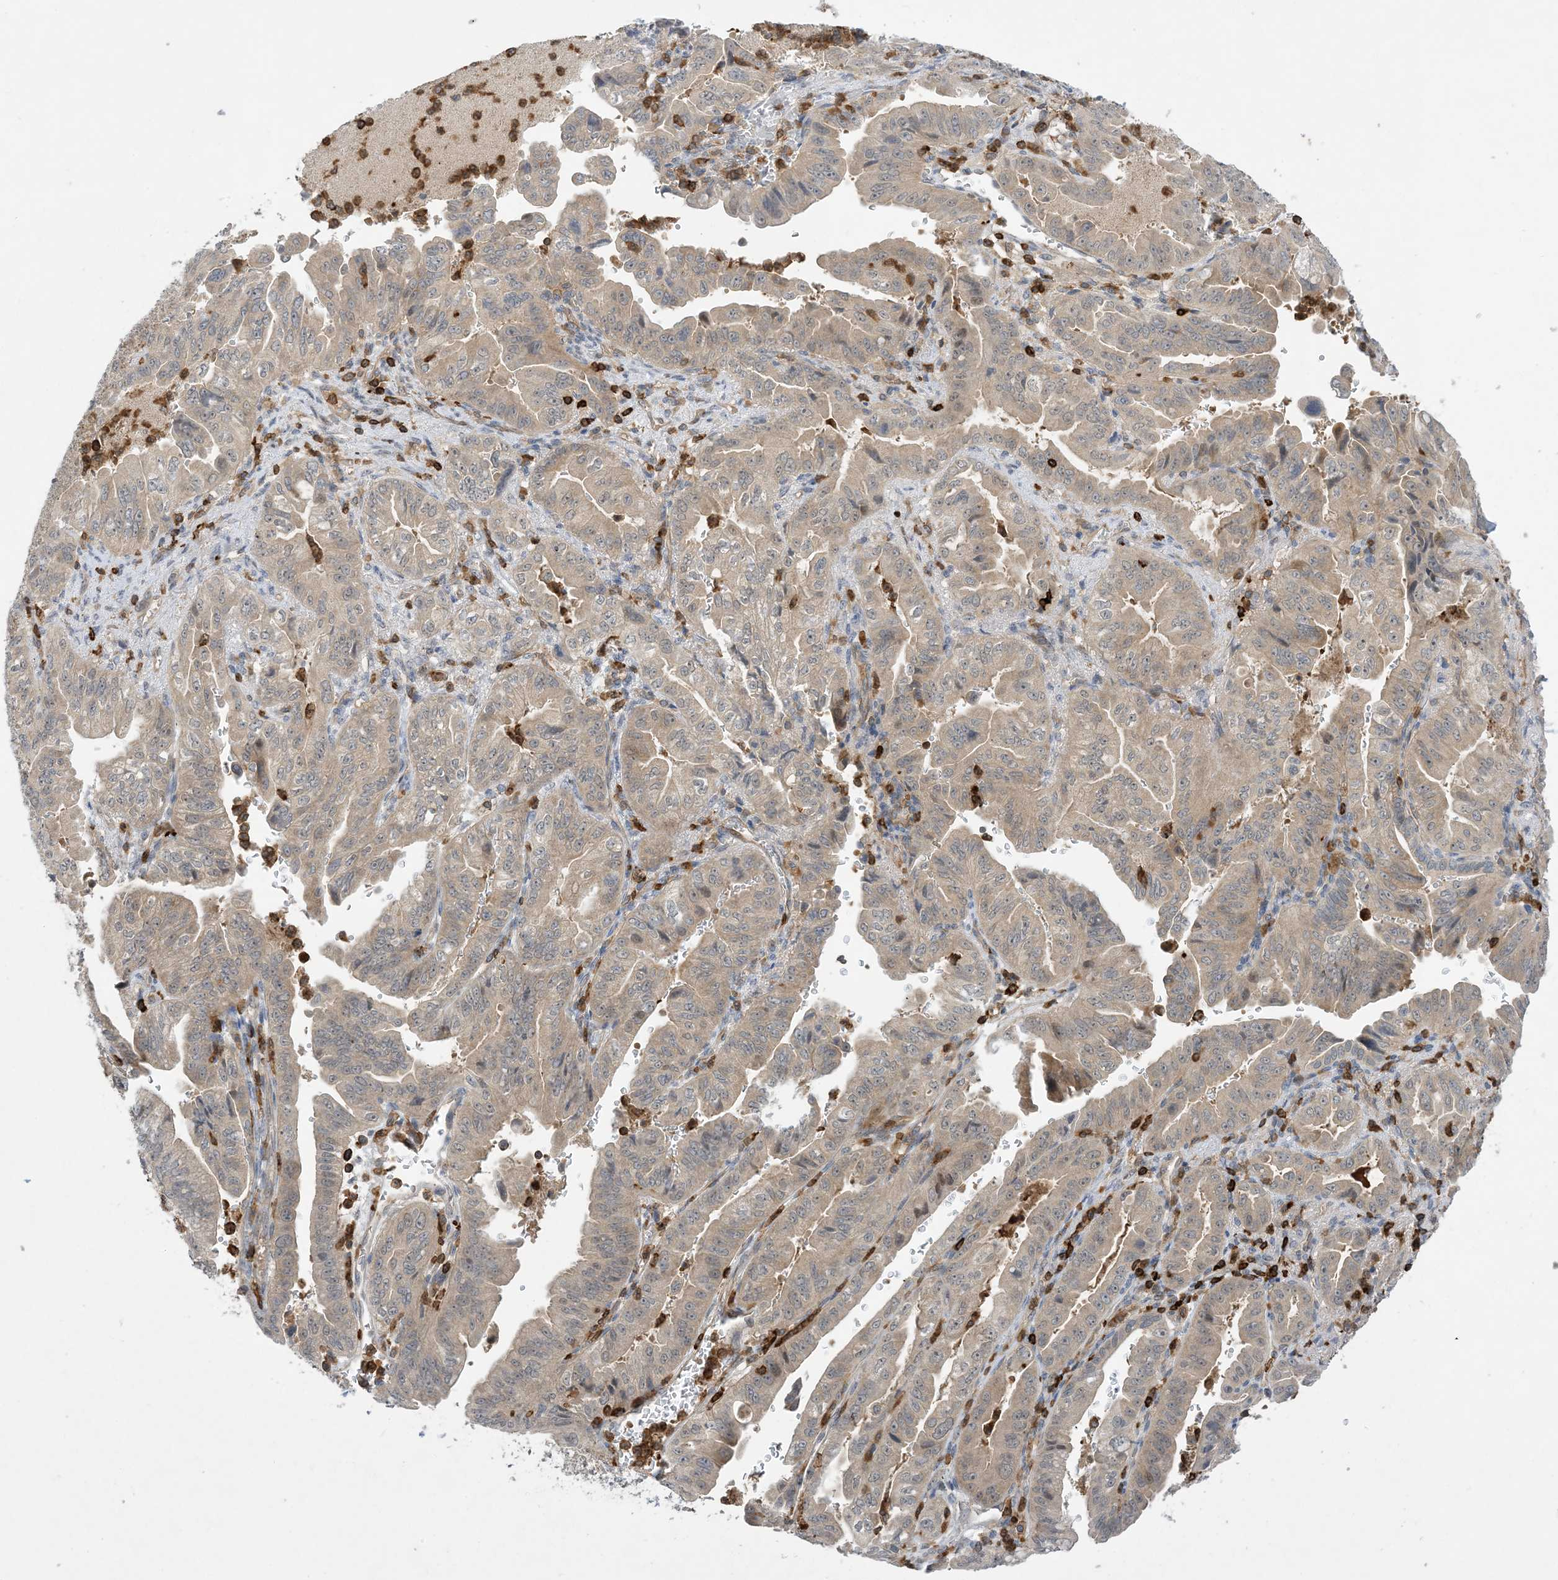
{"staining": {"intensity": "weak", "quantity": "25%-75%", "location": "cytoplasmic/membranous"}, "tissue": "pancreatic cancer", "cell_type": "Tumor cells", "image_type": "cancer", "snomed": [{"axis": "morphology", "description": "Adenocarcinoma, NOS"}, {"axis": "topography", "description": "Pancreas"}], "caption": "Immunohistochemistry (IHC) of adenocarcinoma (pancreatic) demonstrates low levels of weak cytoplasmic/membranous staining in about 25%-75% of tumor cells.", "gene": "AK9", "patient": {"sex": "male", "age": 70}}